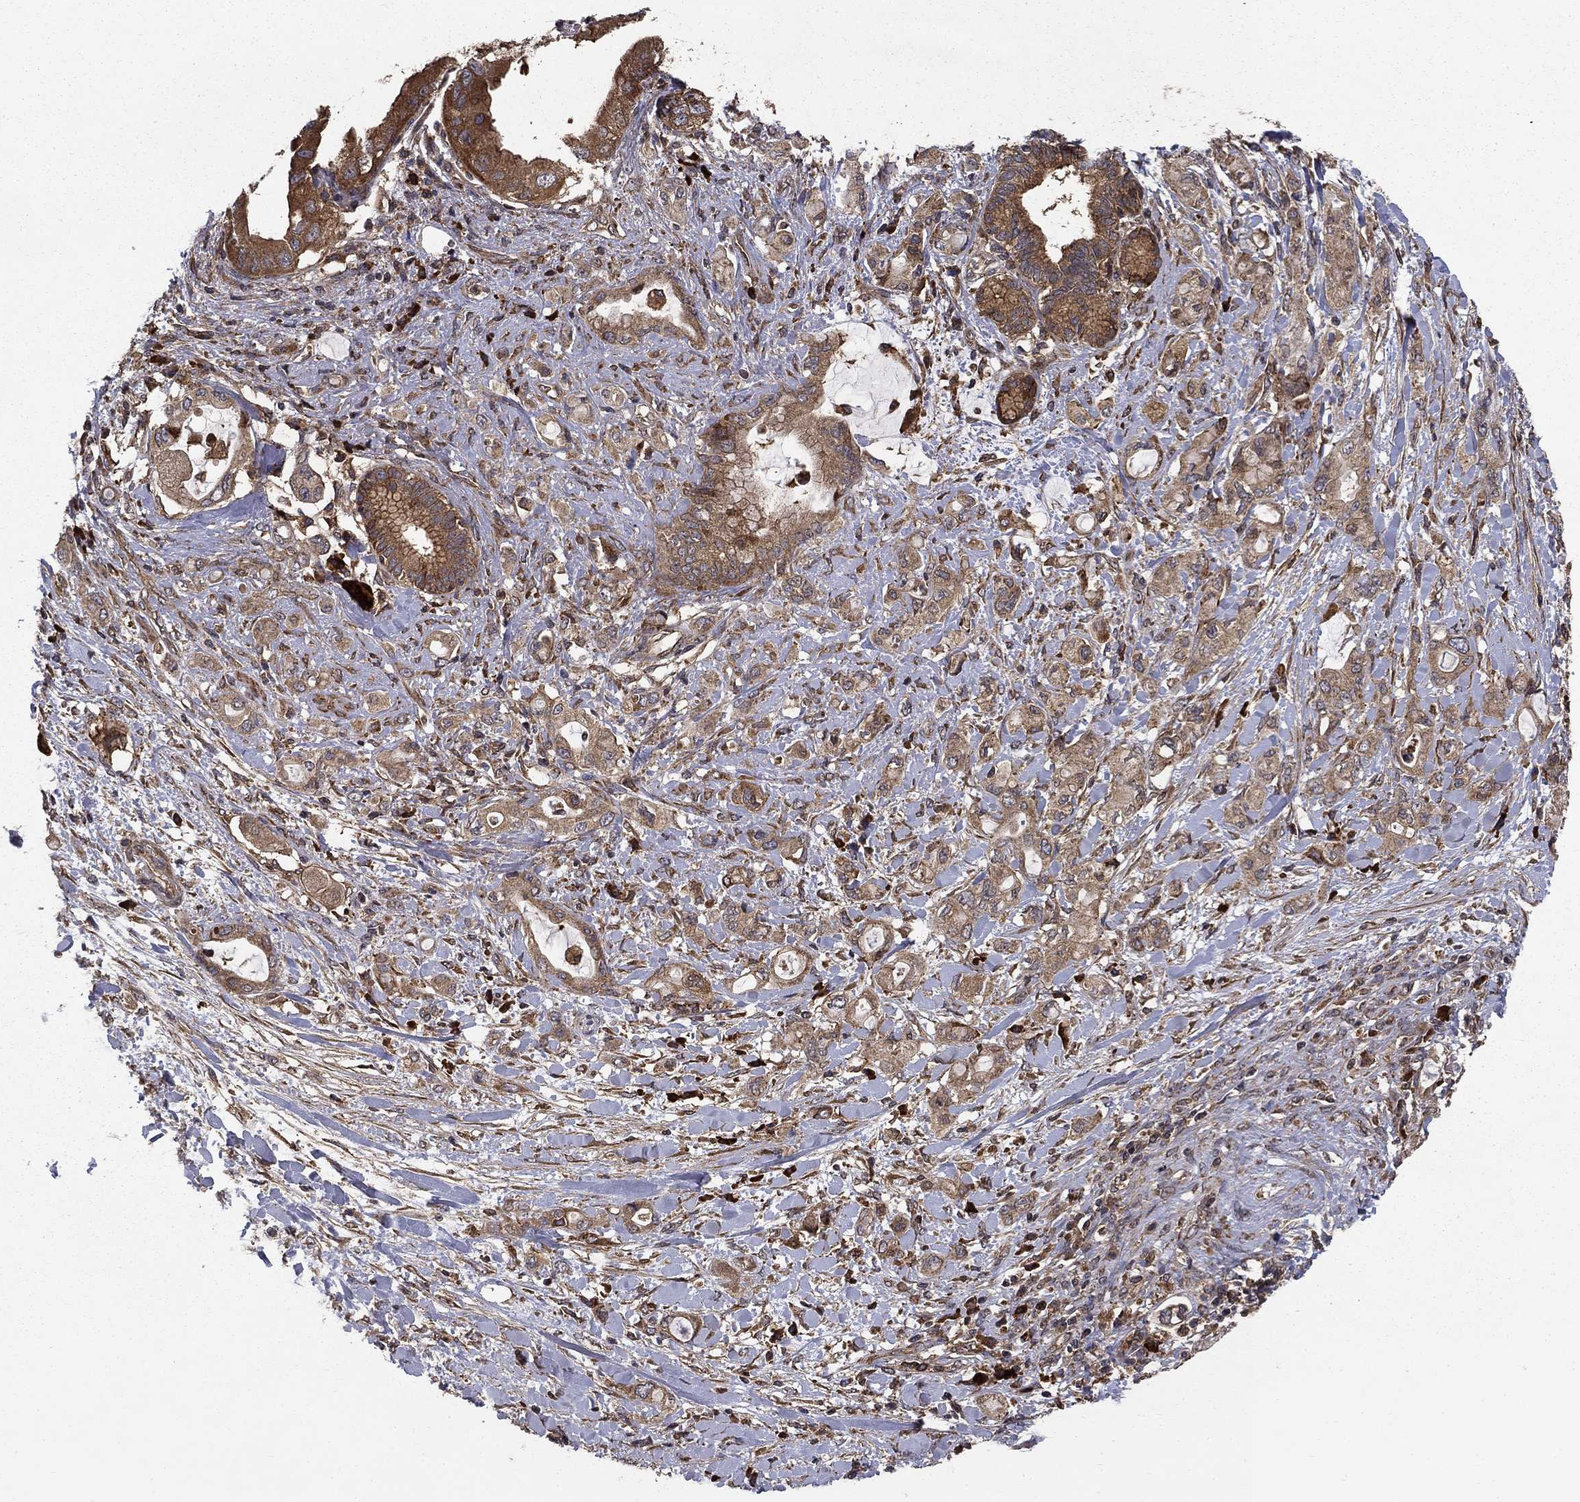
{"staining": {"intensity": "strong", "quantity": "25%-75%", "location": "cytoplasmic/membranous"}, "tissue": "pancreatic cancer", "cell_type": "Tumor cells", "image_type": "cancer", "snomed": [{"axis": "morphology", "description": "Adenocarcinoma, NOS"}, {"axis": "topography", "description": "Pancreas"}], "caption": "IHC micrograph of neoplastic tissue: adenocarcinoma (pancreatic) stained using IHC shows high levels of strong protein expression localized specifically in the cytoplasmic/membranous of tumor cells, appearing as a cytoplasmic/membranous brown color.", "gene": "BABAM2", "patient": {"sex": "female", "age": 56}}